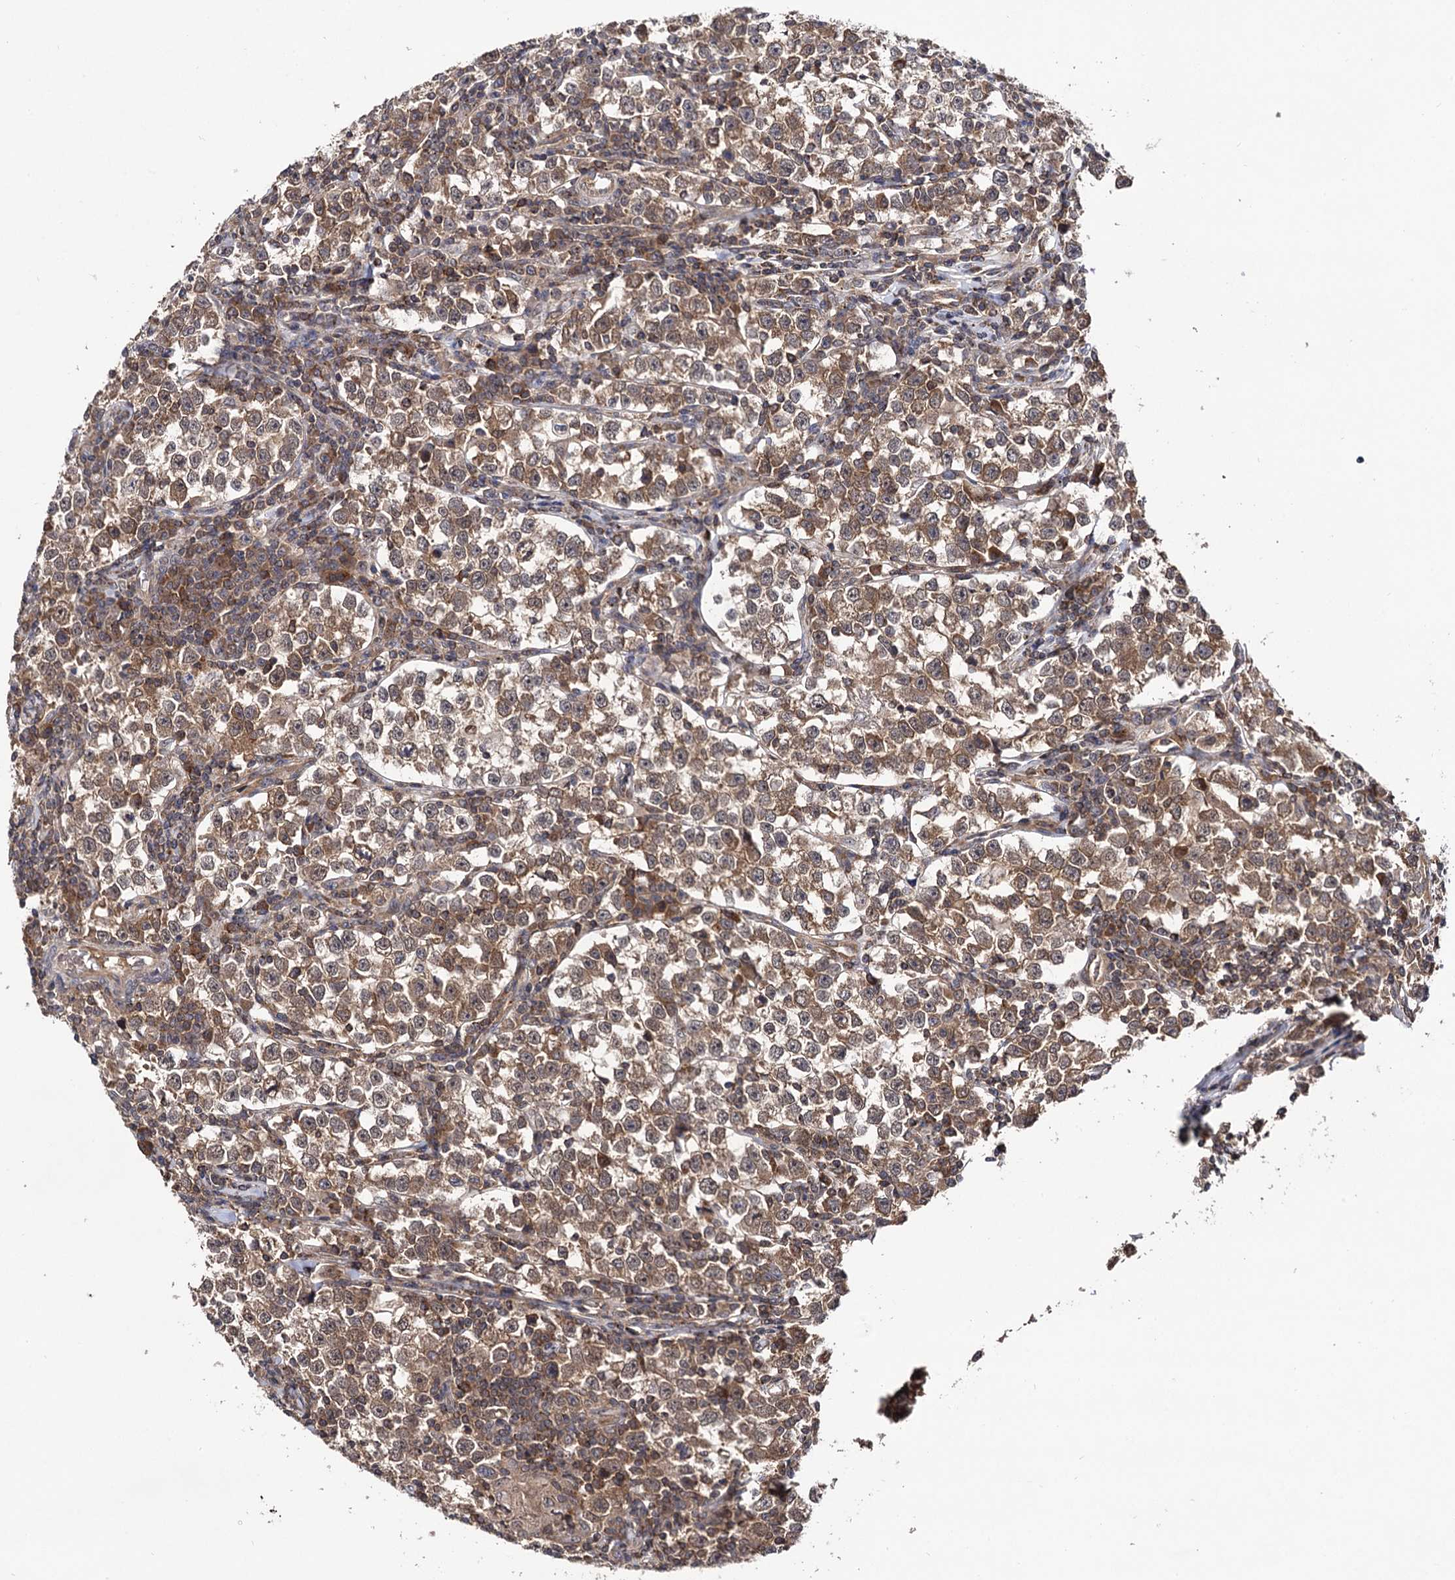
{"staining": {"intensity": "moderate", "quantity": ">75%", "location": "cytoplasmic/membranous,nuclear"}, "tissue": "testis cancer", "cell_type": "Tumor cells", "image_type": "cancer", "snomed": [{"axis": "morphology", "description": "Normal tissue, NOS"}, {"axis": "morphology", "description": "Seminoma, NOS"}, {"axis": "topography", "description": "Testis"}], "caption": "Immunohistochemistry (IHC) of testis cancer (seminoma) exhibits medium levels of moderate cytoplasmic/membranous and nuclear staining in approximately >75% of tumor cells.", "gene": "MICAL2", "patient": {"sex": "male", "age": 43}}